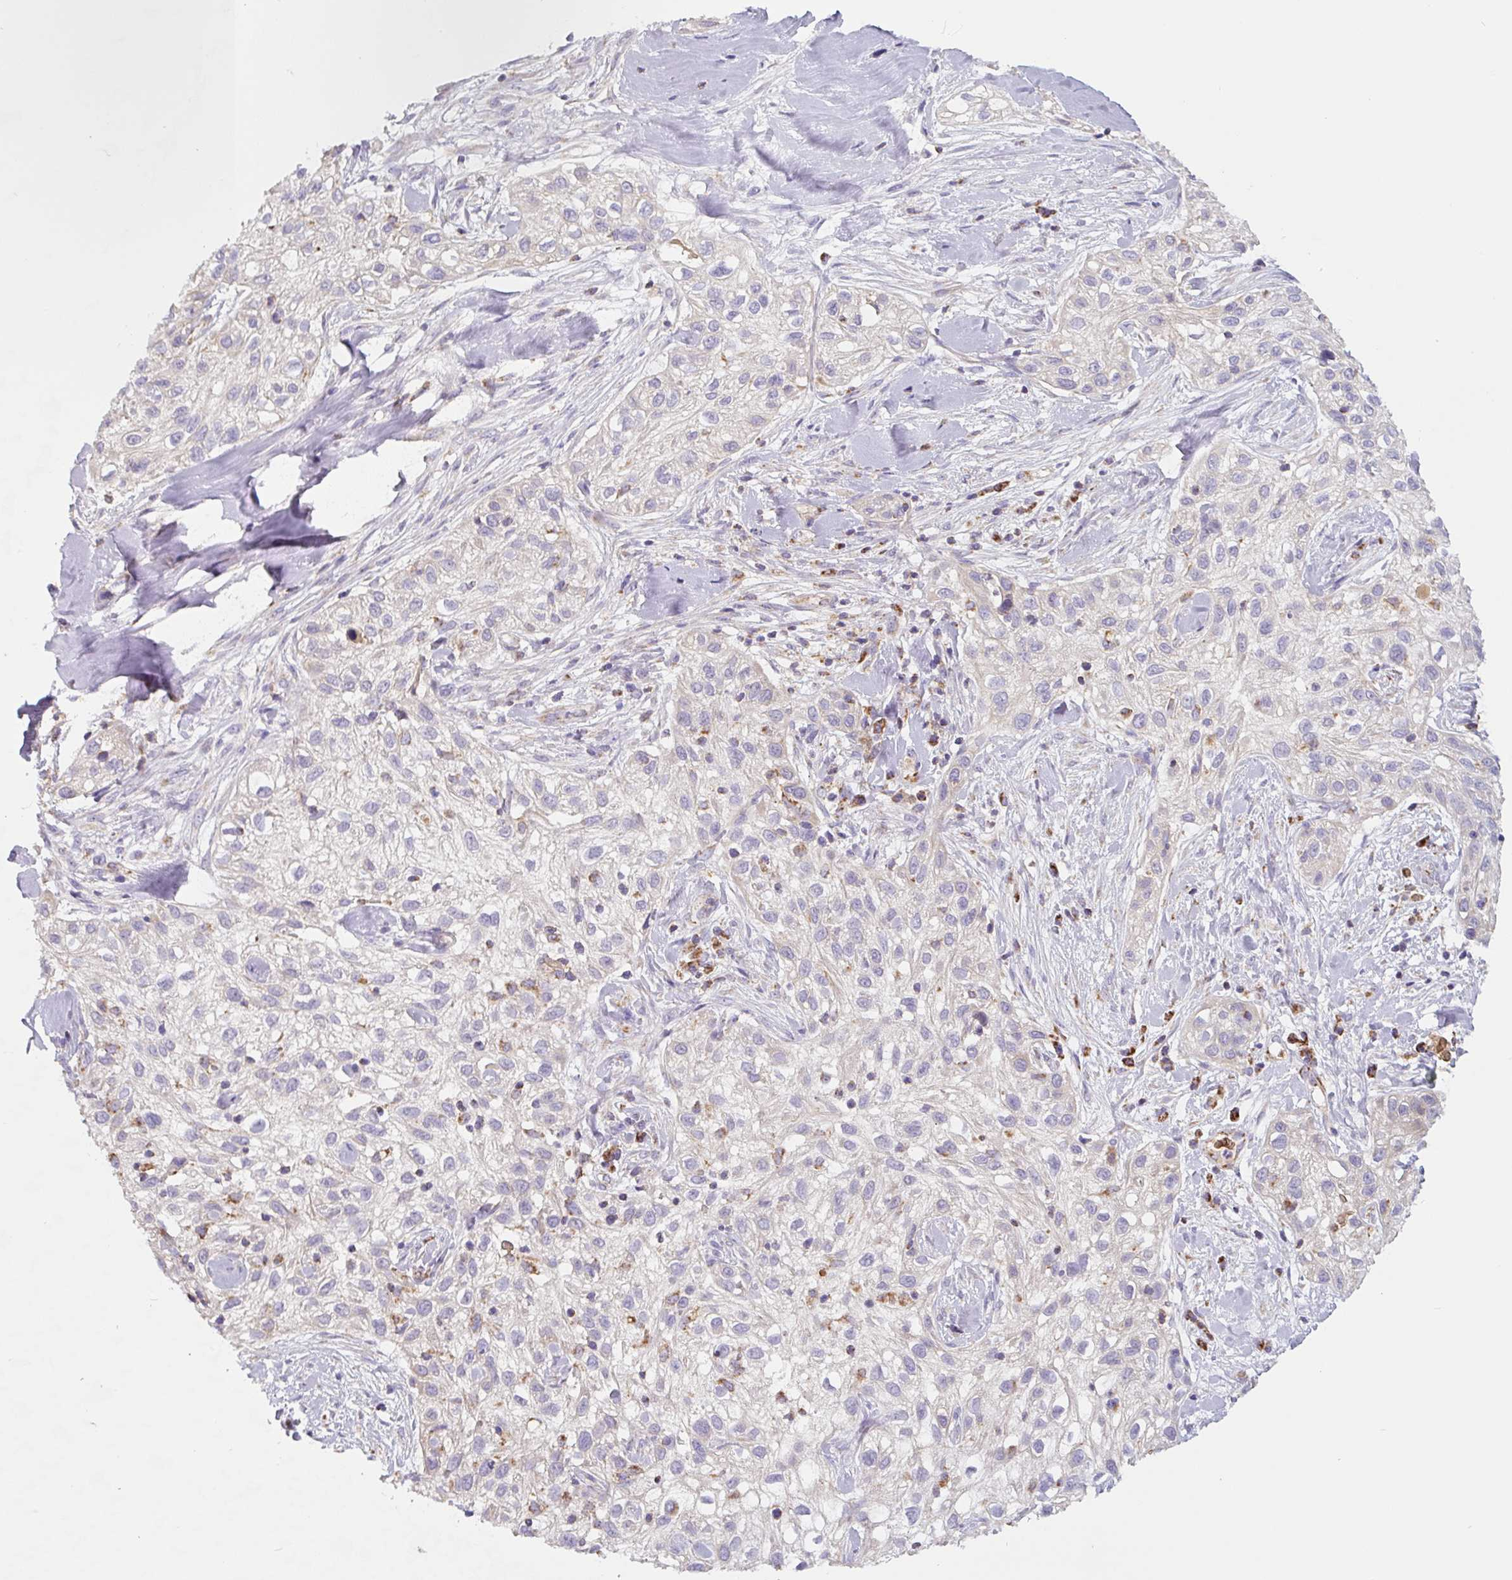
{"staining": {"intensity": "weak", "quantity": "<25%", "location": "cytoplasmic/membranous"}, "tissue": "skin cancer", "cell_type": "Tumor cells", "image_type": "cancer", "snomed": [{"axis": "morphology", "description": "Squamous cell carcinoma, NOS"}, {"axis": "topography", "description": "Skin"}], "caption": "IHC micrograph of neoplastic tissue: human squamous cell carcinoma (skin) stained with DAB exhibits no significant protein expression in tumor cells.", "gene": "MT-CO2", "patient": {"sex": "male", "age": 82}}